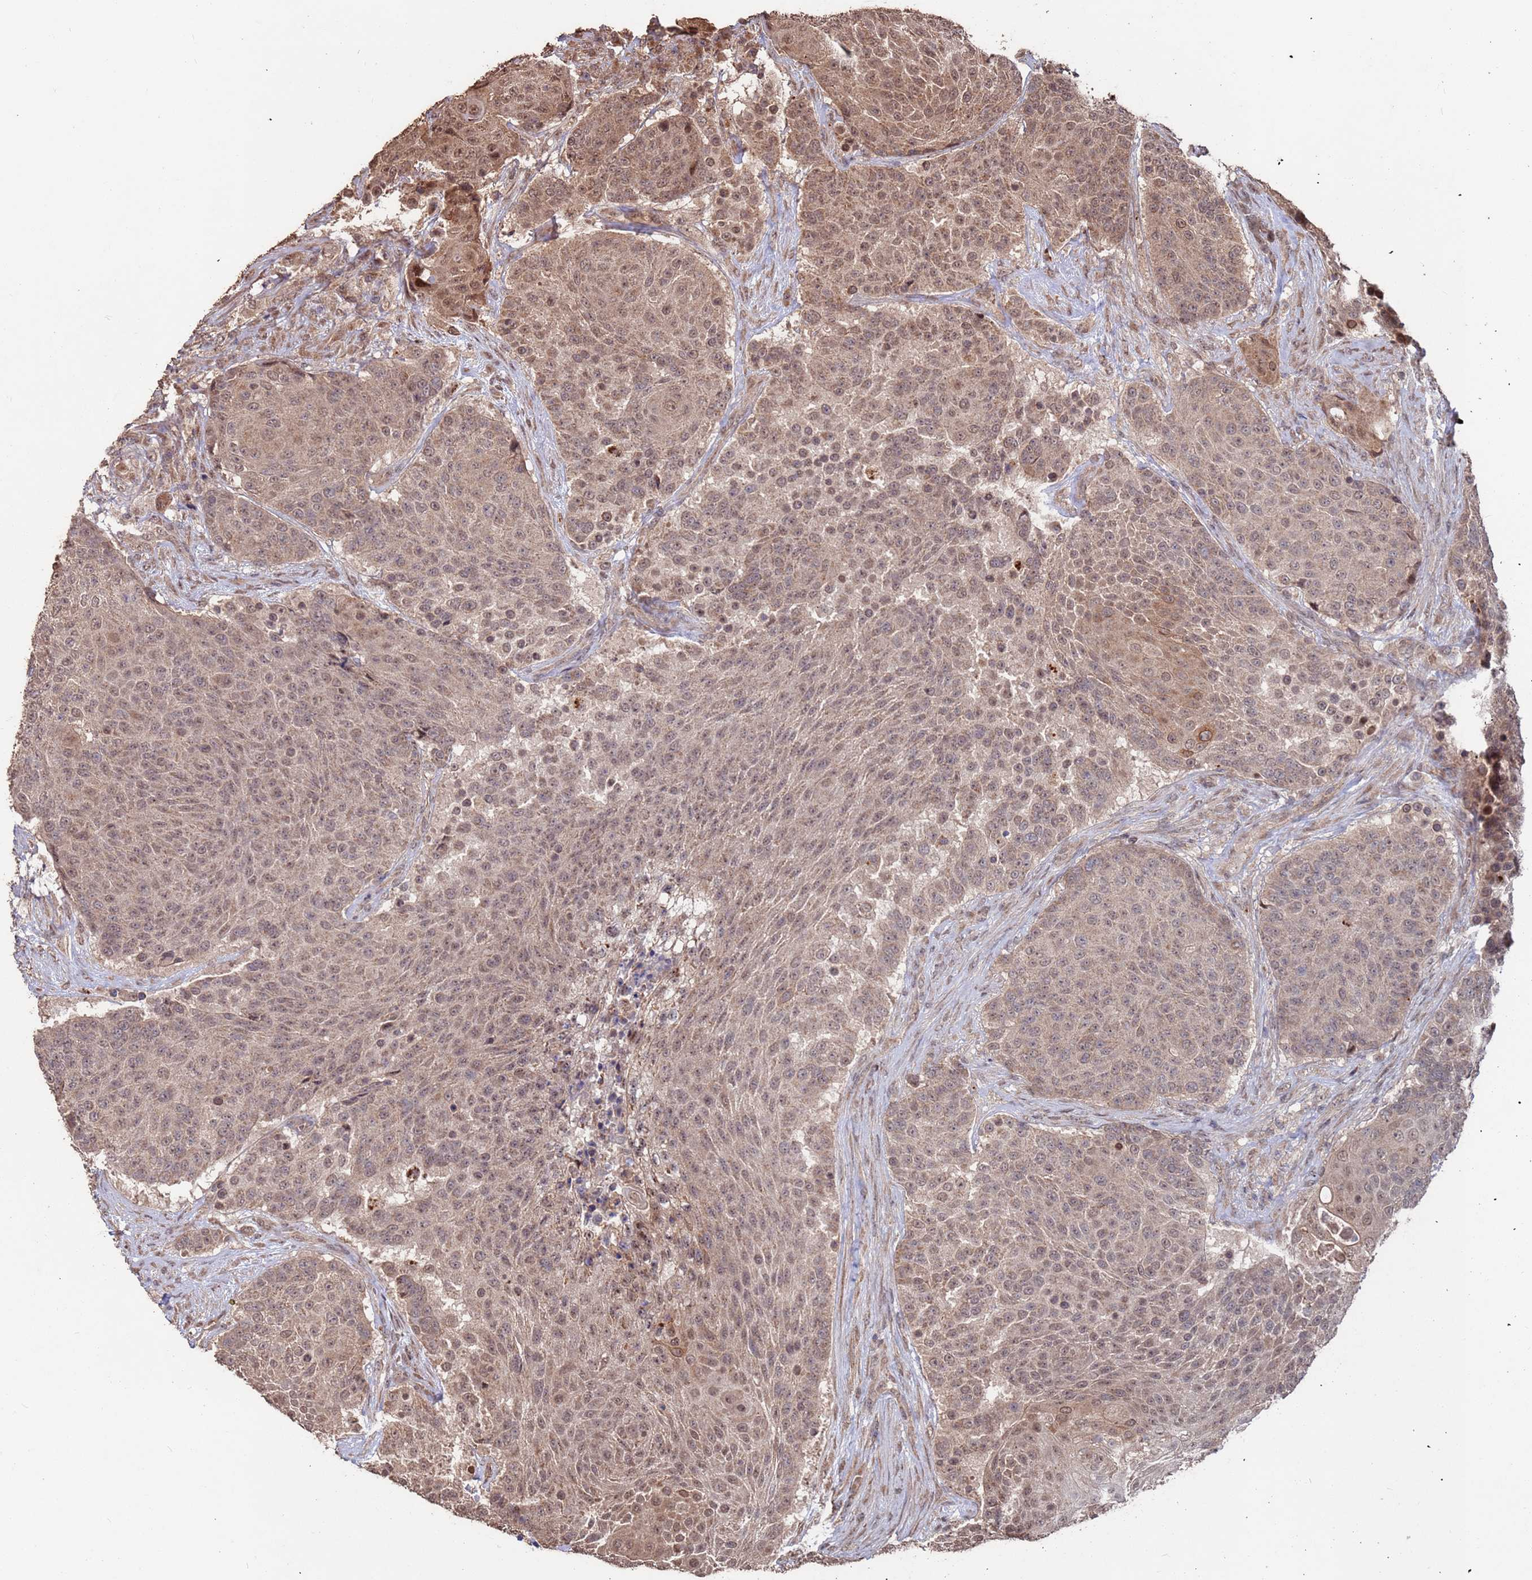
{"staining": {"intensity": "moderate", "quantity": "25%-75%", "location": "cytoplasmic/membranous,nuclear"}, "tissue": "urothelial cancer", "cell_type": "Tumor cells", "image_type": "cancer", "snomed": [{"axis": "morphology", "description": "Urothelial carcinoma, High grade"}, {"axis": "topography", "description": "Urinary bladder"}], "caption": "Immunohistochemical staining of human urothelial cancer exhibits medium levels of moderate cytoplasmic/membranous and nuclear staining in about 25%-75% of tumor cells.", "gene": "PRR7", "patient": {"sex": "female", "age": 63}}